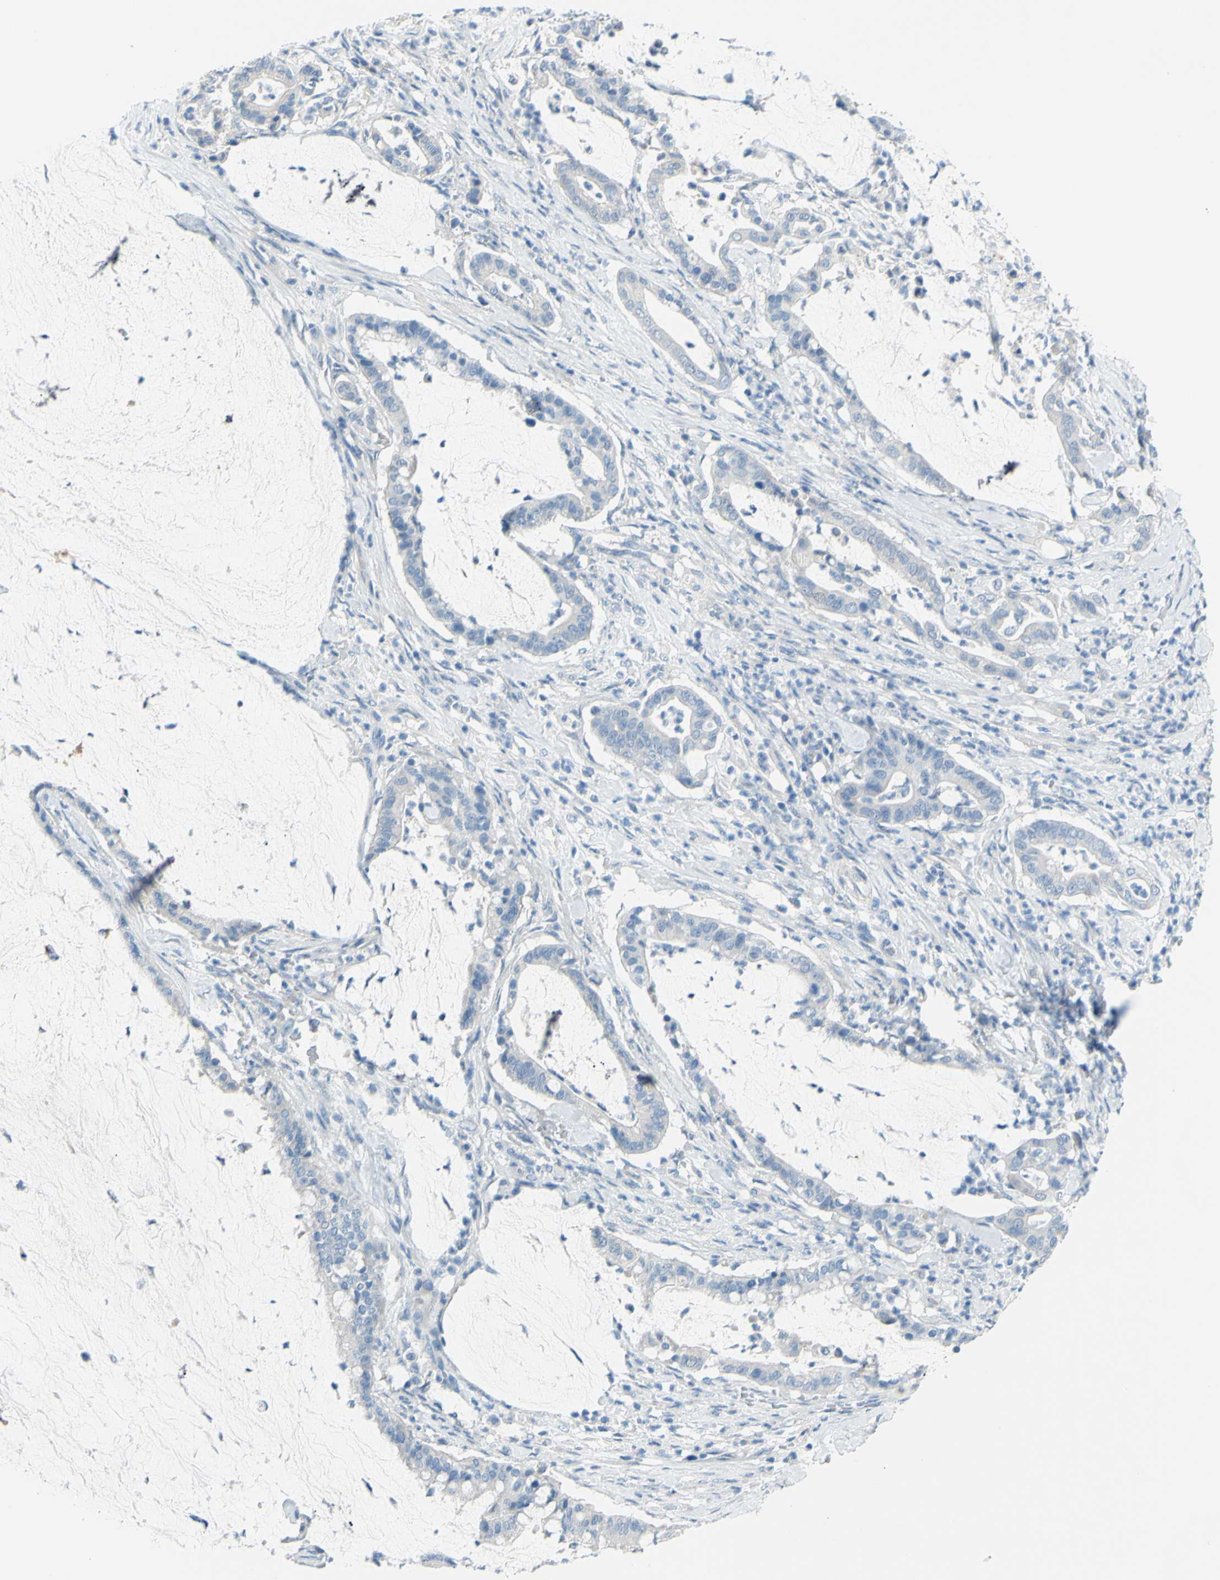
{"staining": {"intensity": "negative", "quantity": "none", "location": "none"}, "tissue": "pancreatic cancer", "cell_type": "Tumor cells", "image_type": "cancer", "snomed": [{"axis": "morphology", "description": "Adenocarcinoma, NOS"}, {"axis": "topography", "description": "Pancreas"}], "caption": "A micrograph of pancreatic cancer (adenocarcinoma) stained for a protein displays no brown staining in tumor cells.", "gene": "SLC1A2", "patient": {"sex": "male", "age": 41}}